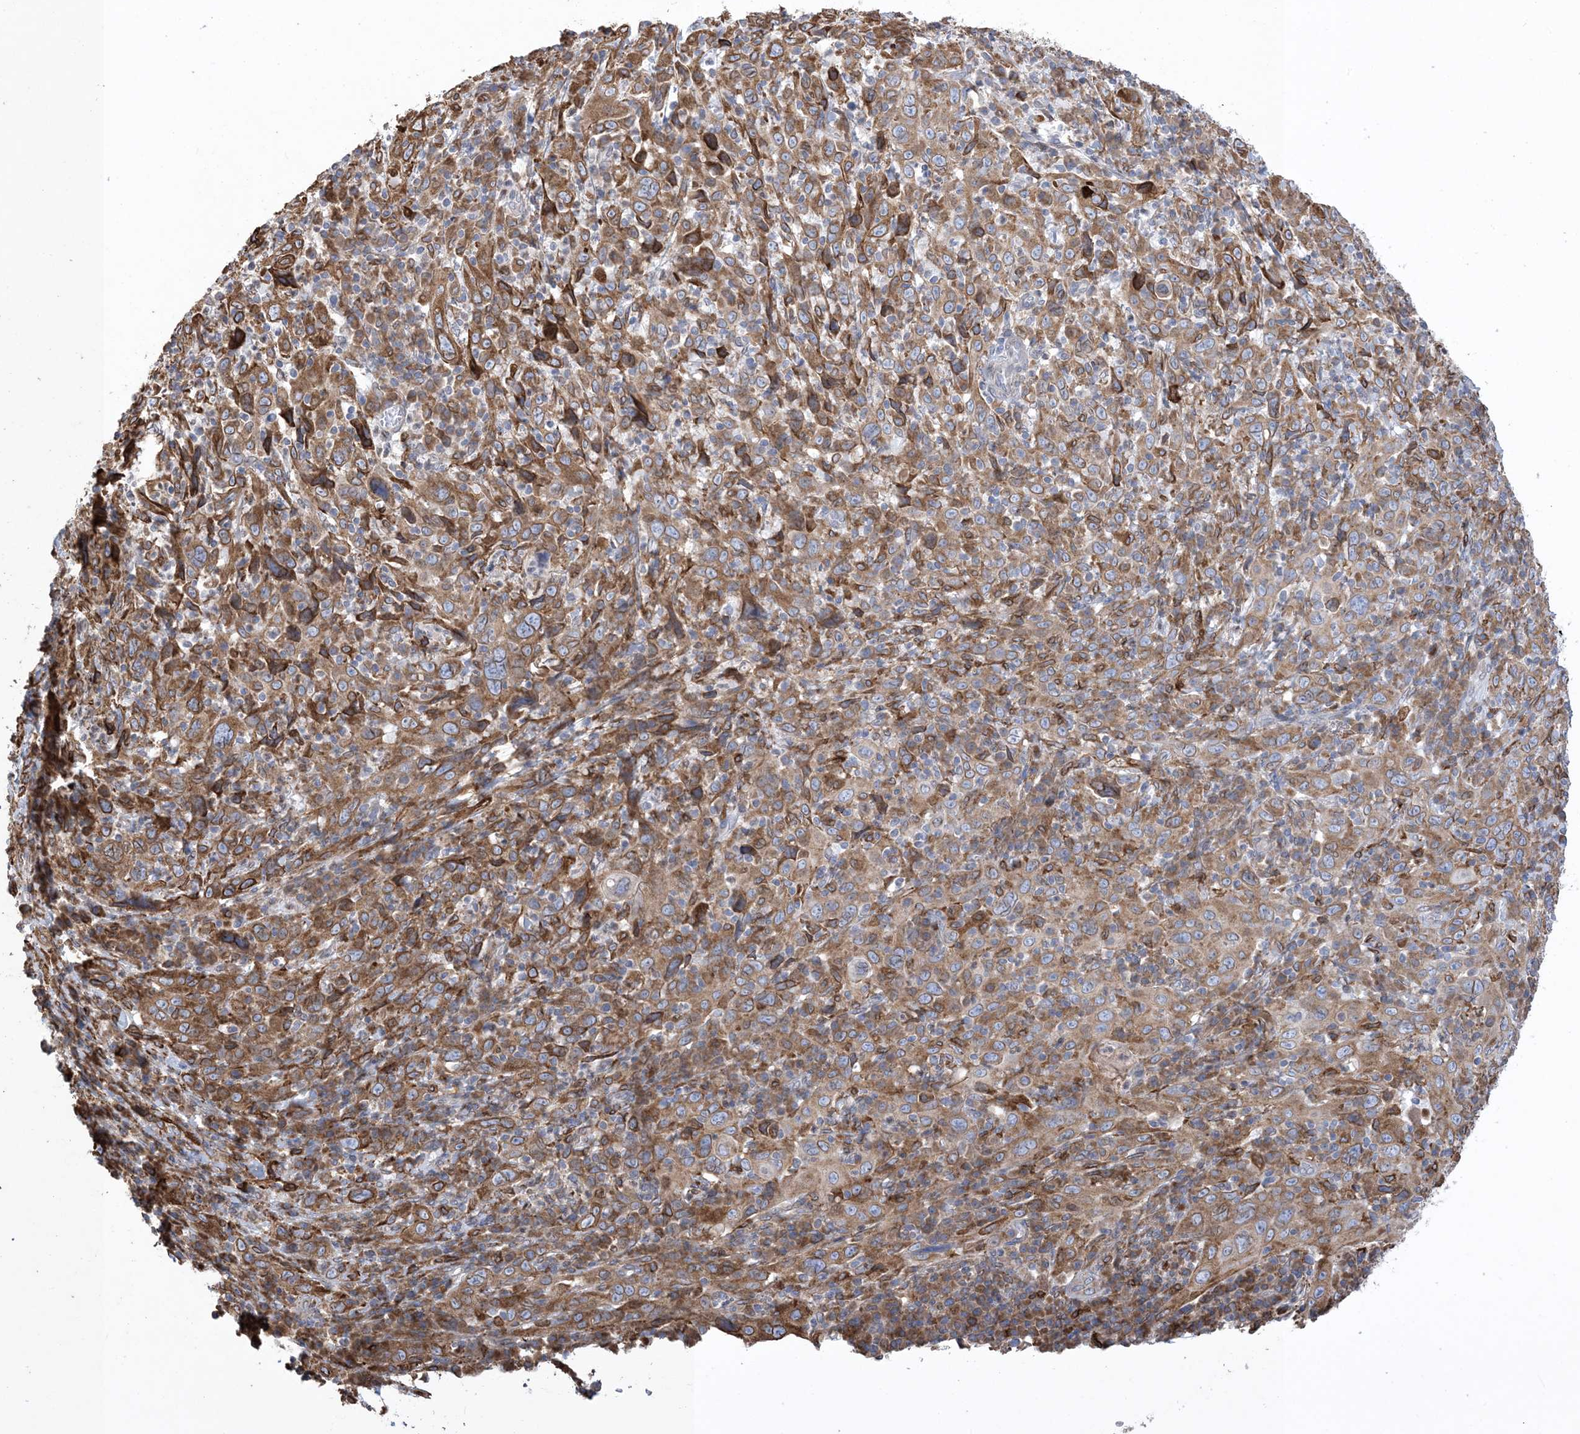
{"staining": {"intensity": "strong", "quantity": ">75%", "location": "cytoplasmic/membranous"}, "tissue": "cervical cancer", "cell_type": "Tumor cells", "image_type": "cancer", "snomed": [{"axis": "morphology", "description": "Squamous cell carcinoma, NOS"}, {"axis": "topography", "description": "Cervix"}], "caption": "Immunohistochemistry (IHC) of cervical cancer (squamous cell carcinoma) exhibits high levels of strong cytoplasmic/membranous positivity in about >75% of tumor cells. (brown staining indicates protein expression, while blue staining denotes nuclei).", "gene": "SHANK1", "patient": {"sex": "female", "age": 46}}